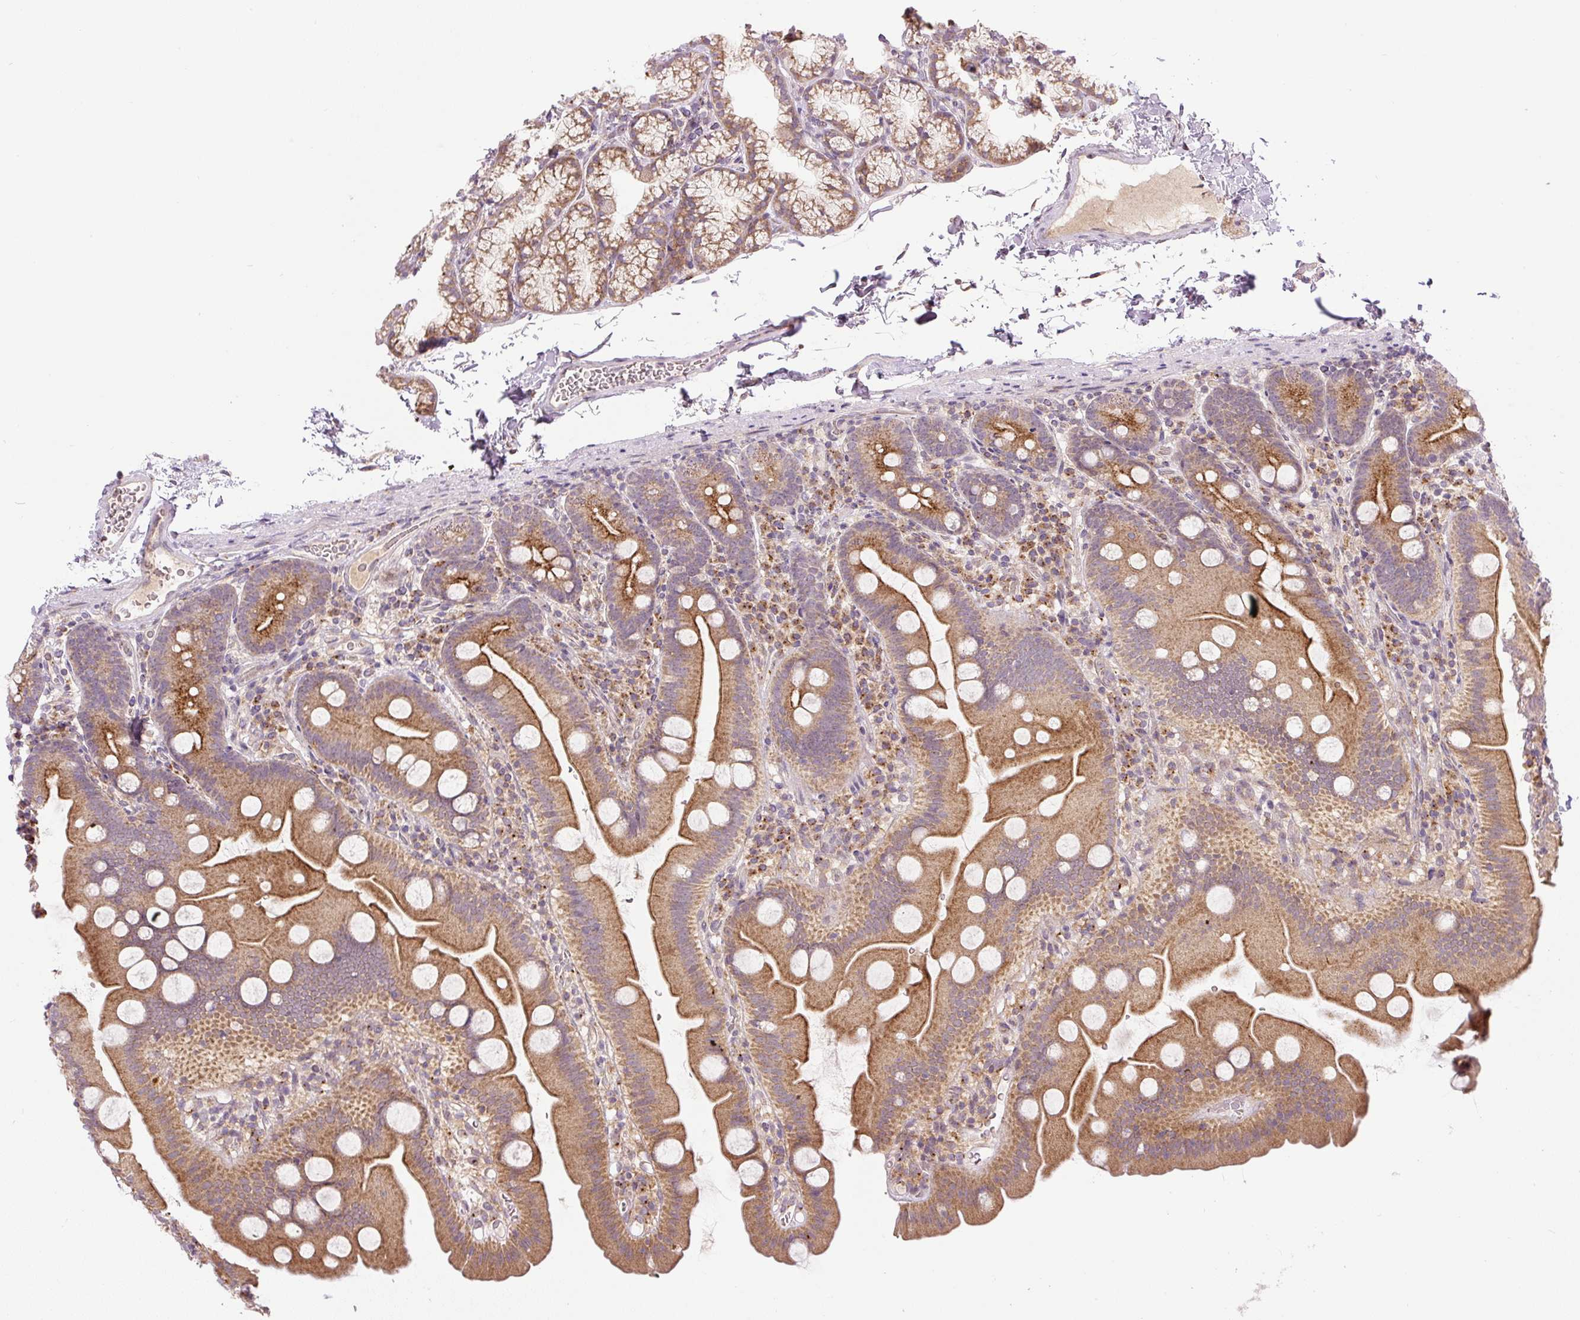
{"staining": {"intensity": "moderate", "quantity": ">75%", "location": "cytoplasmic/membranous"}, "tissue": "small intestine", "cell_type": "Glandular cells", "image_type": "normal", "snomed": [{"axis": "morphology", "description": "Normal tissue, NOS"}, {"axis": "topography", "description": "Small intestine"}], "caption": "Small intestine stained with immunohistochemistry exhibits moderate cytoplasmic/membranous staining in approximately >75% of glandular cells.", "gene": "PCM1", "patient": {"sex": "female", "age": 68}}